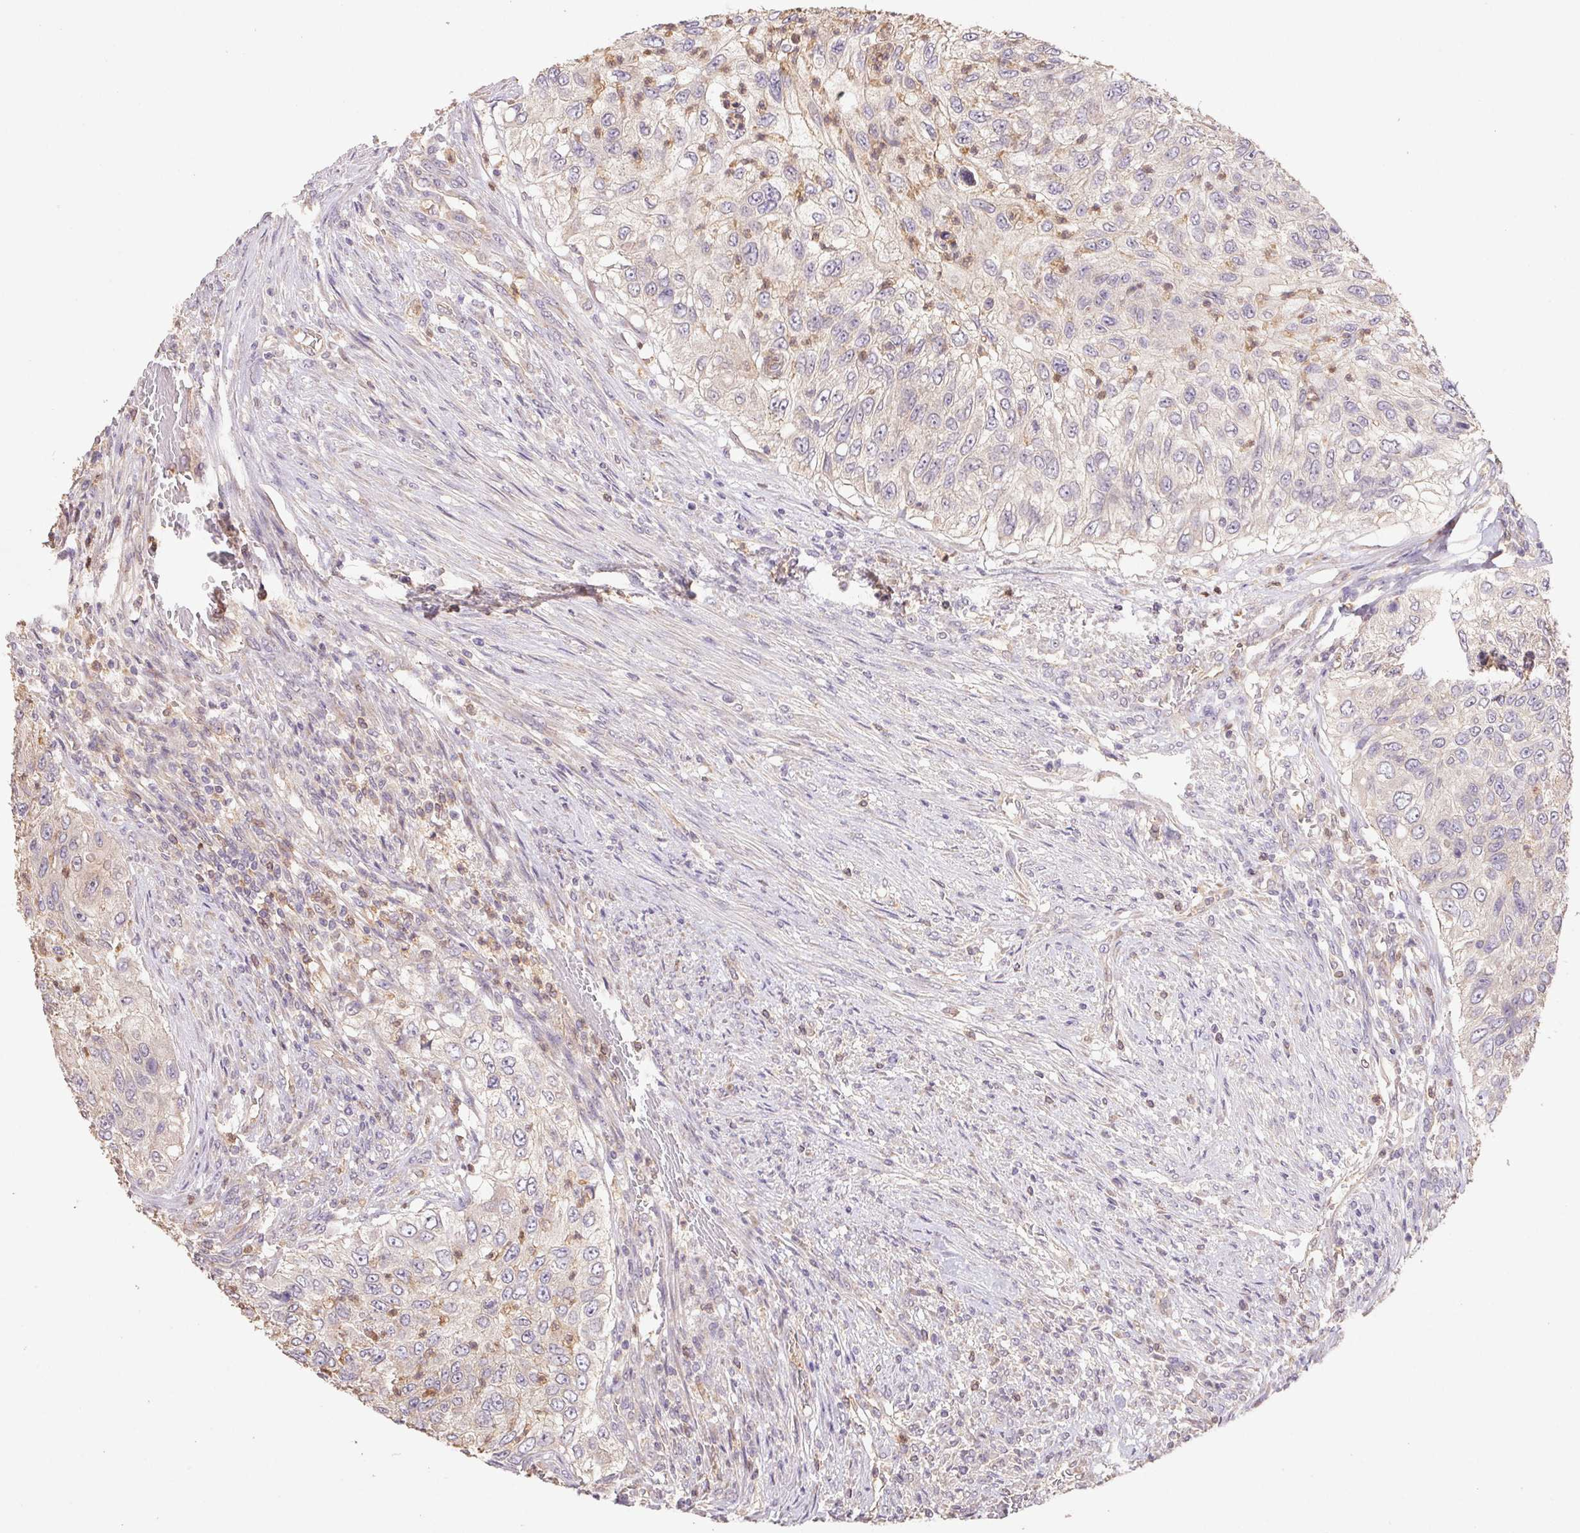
{"staining": {"intensity": "negative", "quantity": "none", "location": "none"}, "tissue": "urothelial cancer", "cell_type": "Tumor cells", "image_type": "cancer", "snomed": [{"axis": "morphology", "description": "Urothelial carcinoma, High grade"}, {"axis": "topography", "description": "Urinary bladder"}], "caption": "This is a micrograph of immunohistochemistry (IHC) staining of urothelial cancer, which shows no expression in tumor cells.", "gene": "RAB11A", "patient": {"sex": "female", "age": 60}}